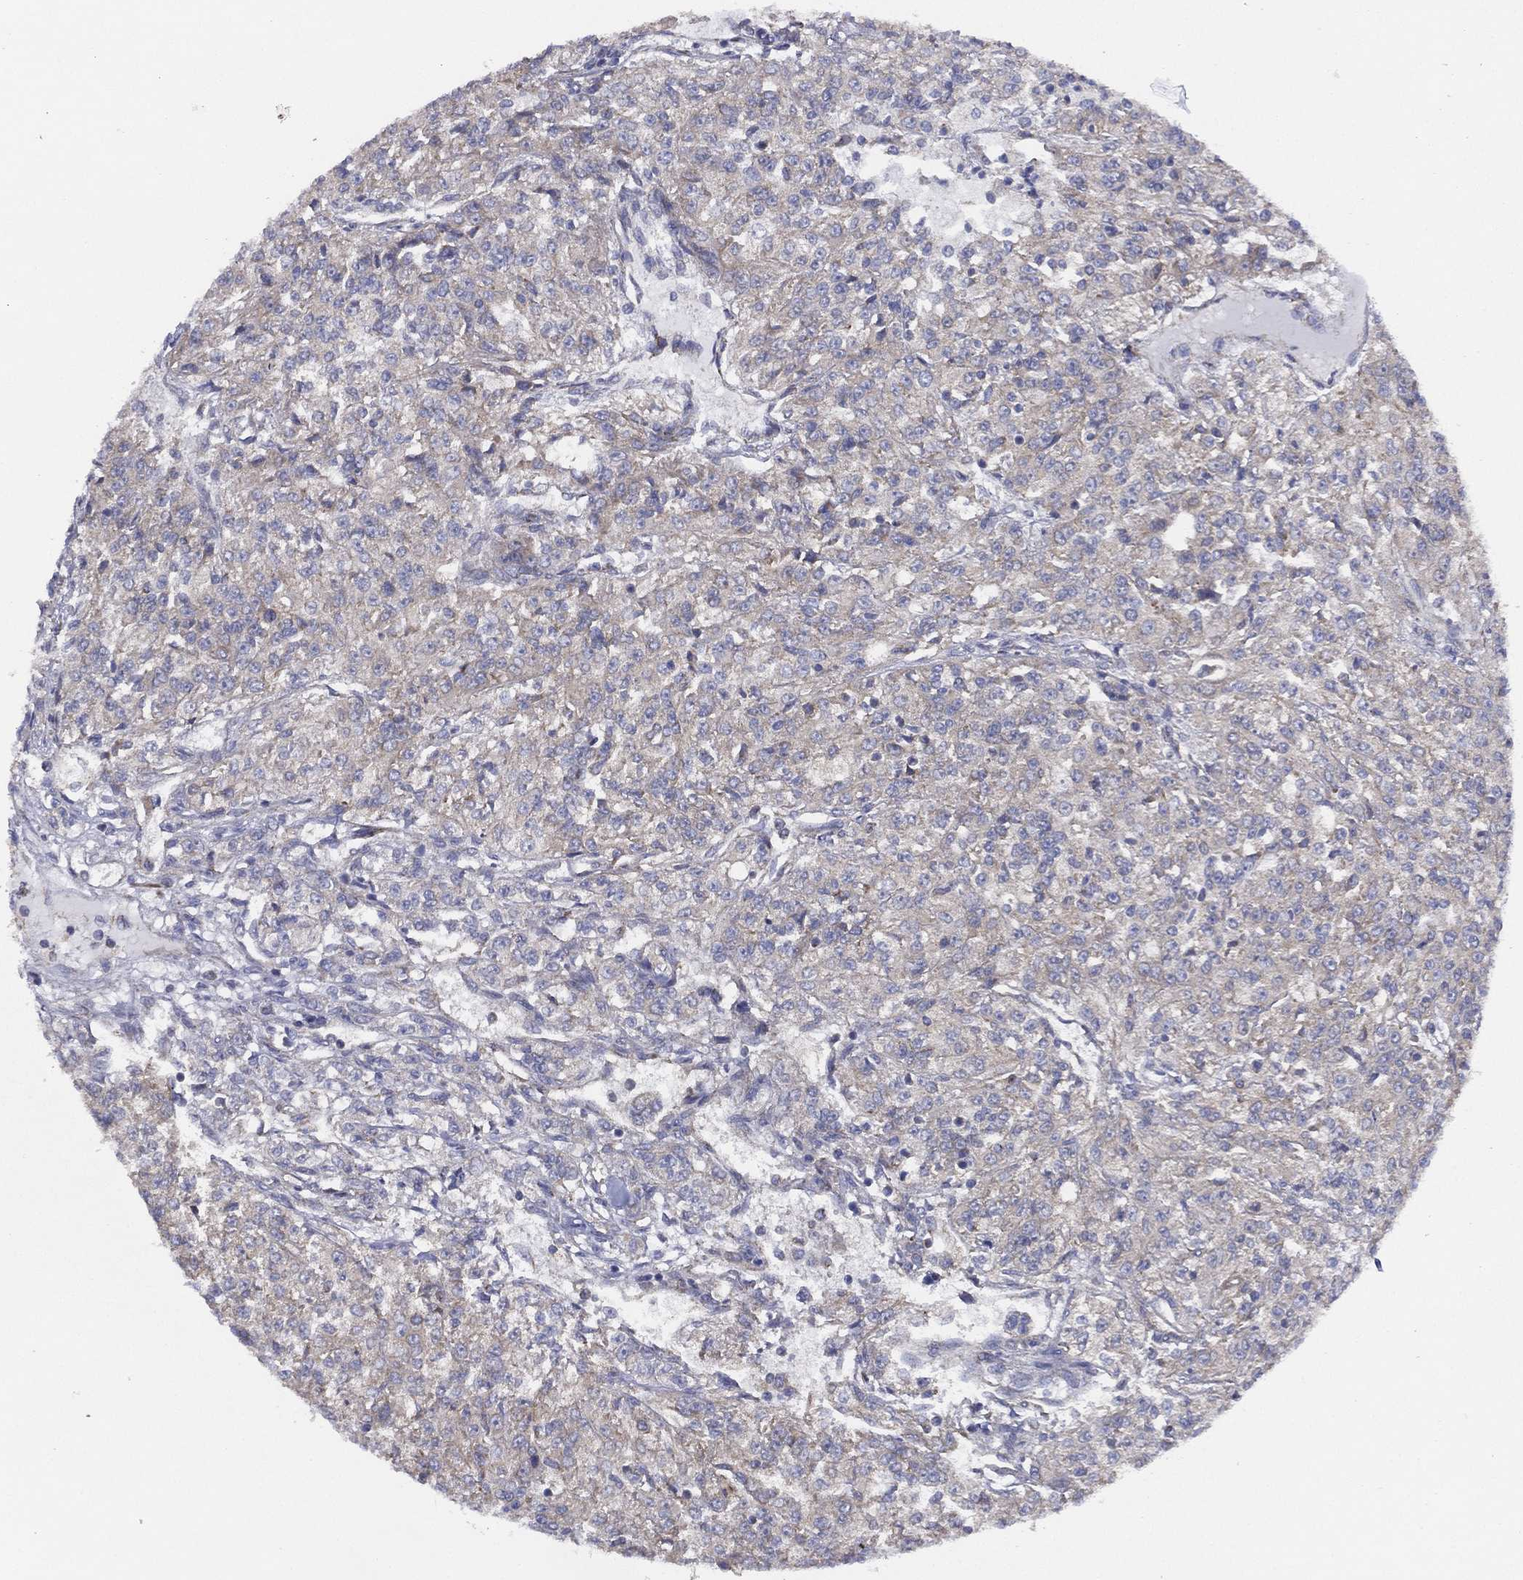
{"staining": {"intensity": "negative", "quantity": "none", "location": "none"}, "tissue": "renal cancer", "cell_type": "Tumor cells", "image_type": "cancer", "snomed": [{"axis": "morphology", "description": "Adenocarcinoma, NOS"}, {"axis": "topography", "description": "Kidney"}], "caption": "Immunohistochemical staining of human renal cancer shows no significant positivity in tumor cells.", "gene": "ZNF223", "patient": {"sex": "female", "age": 63}}